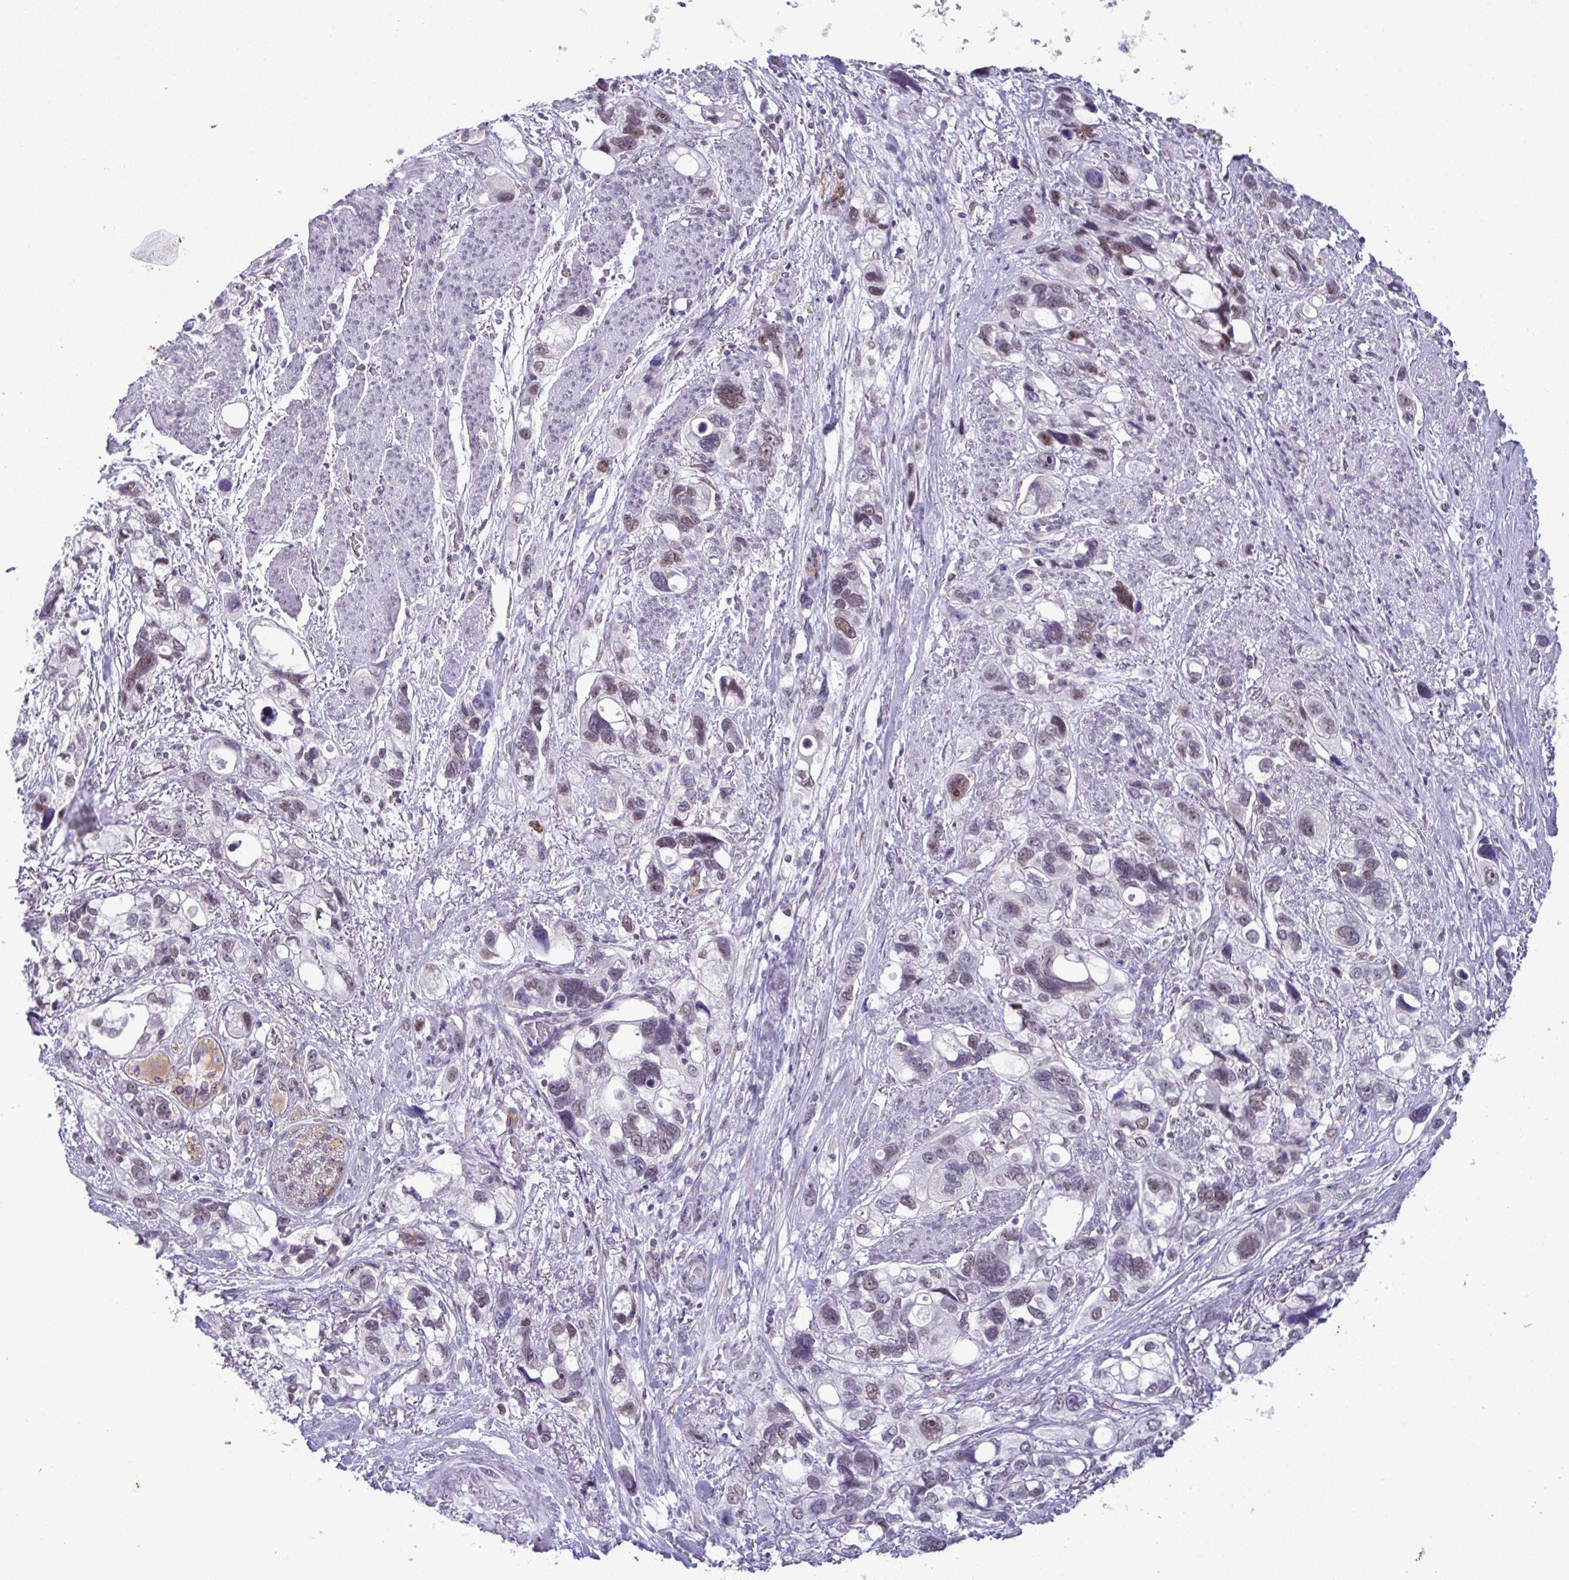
{"staining": {"intensity": "moderate", "quantity": "25%-75%", "location": "nuclear"}, "tissue": "stomach cancer", "cell_type": "Tumor cells", "image_type": "cancer", "snomed": [{"axis": "morphology", "description": "Adenocarcinoma, NOS"}, {"axis": "topography", "description": "Stomach, upper"}], "caption": "Protein analysis of stomach cancer (adenocarcinoma) tissue shows moderate nuclear positivity in approximately 25%-75% of tumor cells.", "gene": "RBM7", "patient": {"sex": "female", "age": 81}}